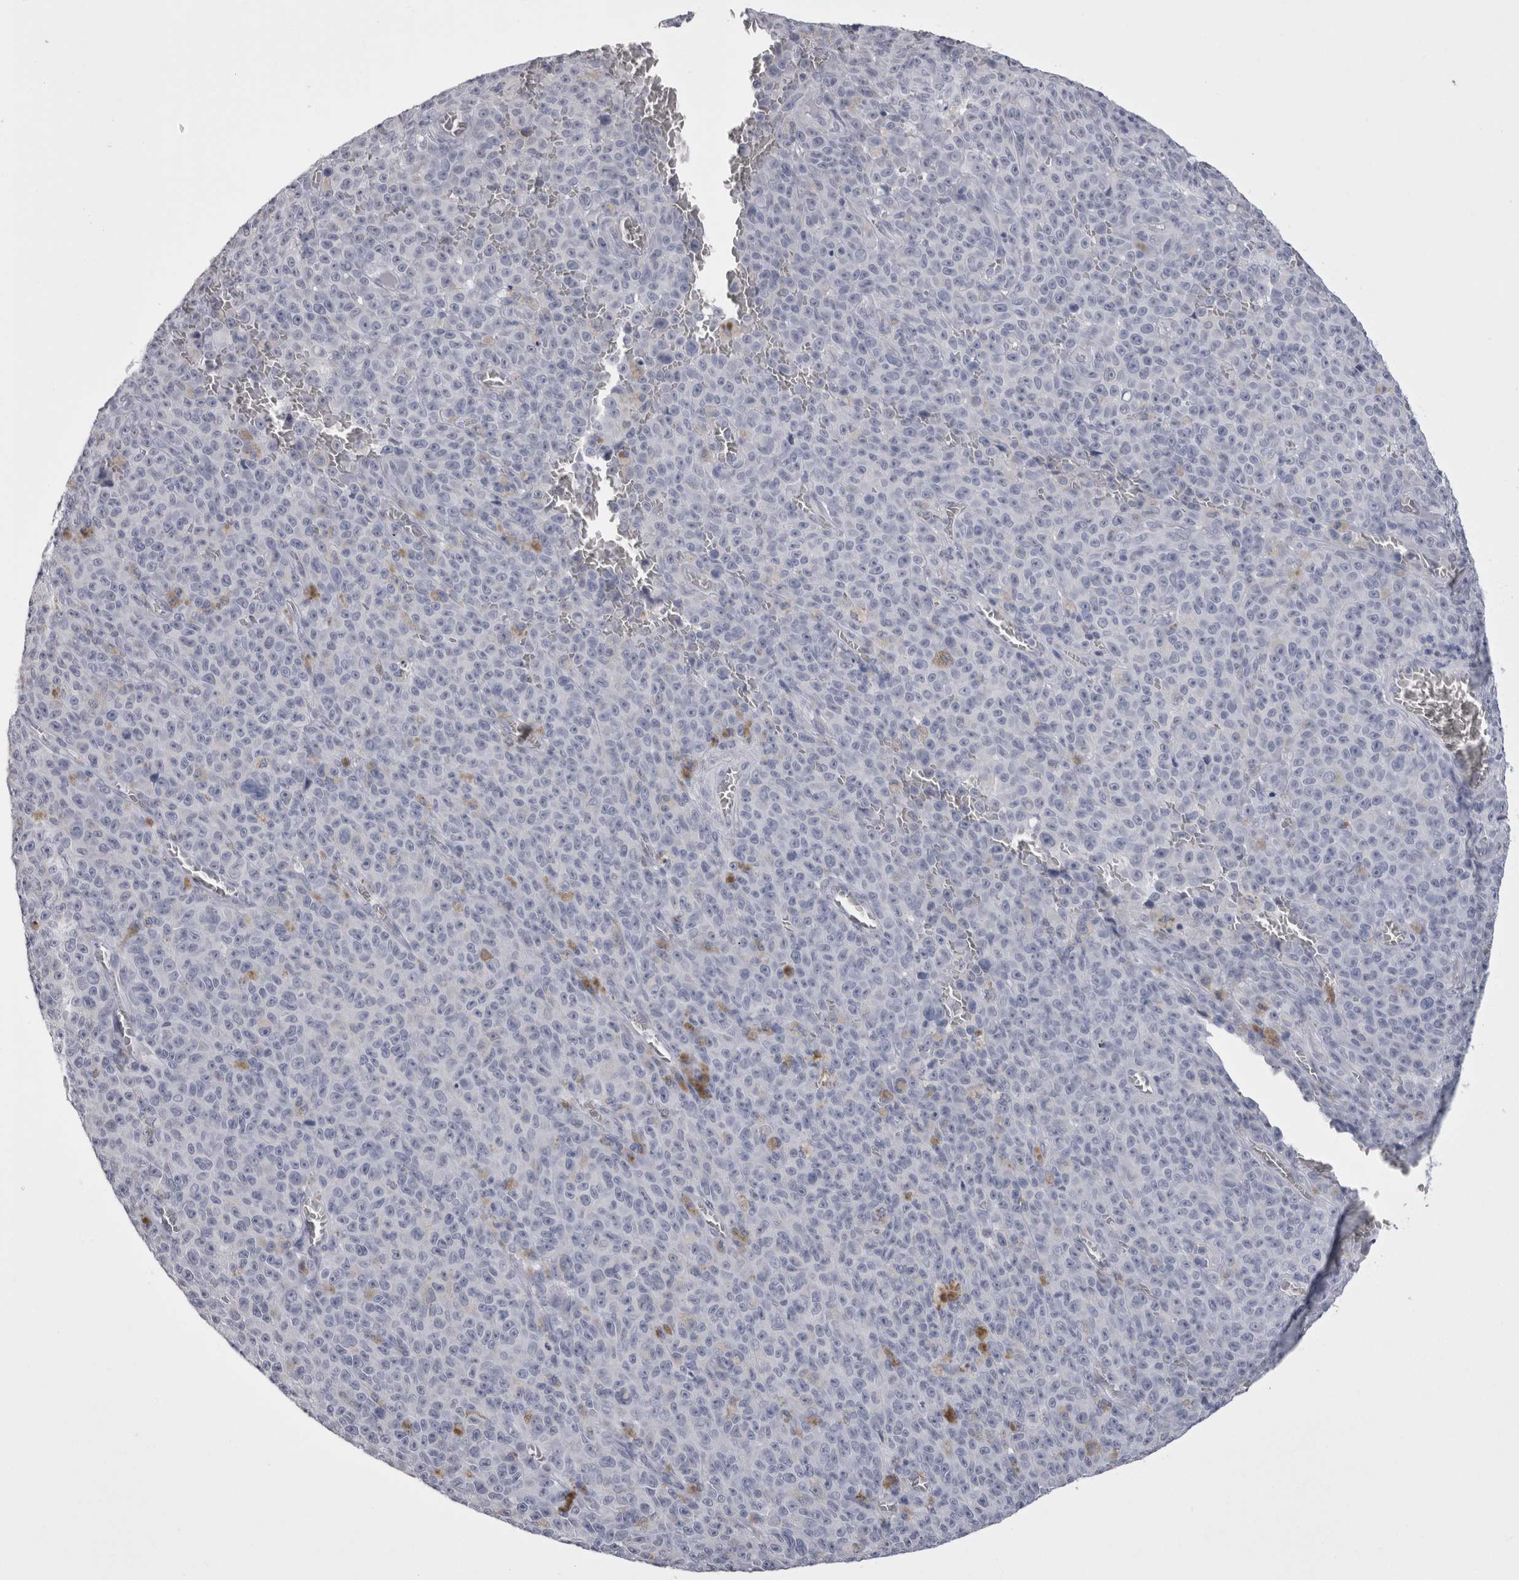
{"staining": {"intensity": "negative", "quantity": "none", "location": "none"}, "tissue": "melanoma", "cell_type": "Tumor cells", "image_type": "cancer", "snomed": [{"axis": "morphology", "description": "Malignant melanoma, NOS"}, {"axis": "topography", "description": "Skin"}], "caption": "Human malignant melanoma stained for a protein using immunohistochemistry (IHC) demonstrates no positivity in tumor cells.", "gene": "CDHR5", "patient": {"sex": "female", "age": 82}}